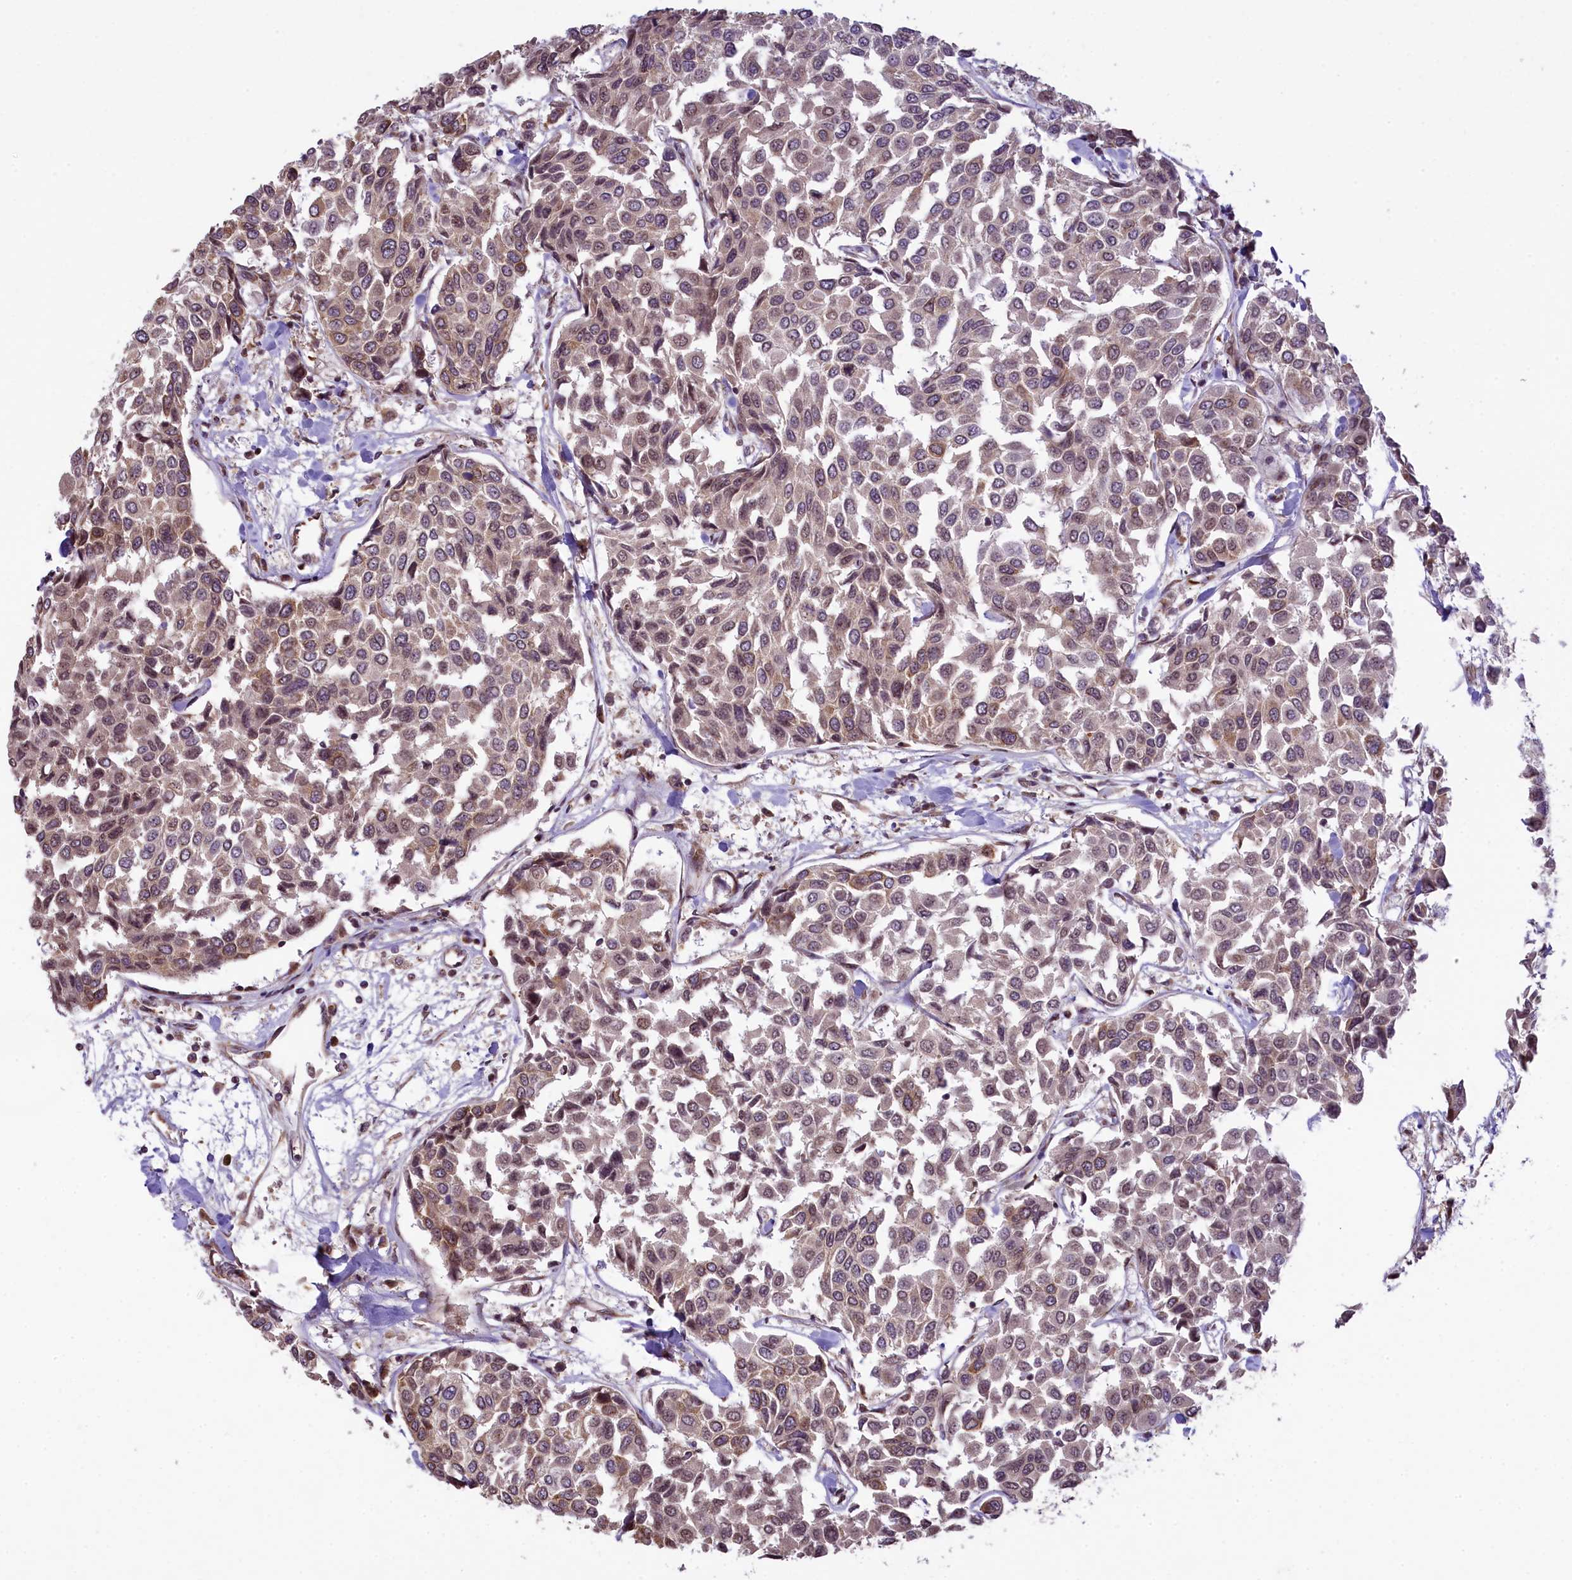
{"staining": {"intensity": "moderate", "quantity": ">75%", "location": "cytoplasmic/membranous"}, "tissue": "breast cancer", "cell_type": "Tumor cells", "image_type": "cancer", "snomed": [{"axis": "morphology", "description": "Duct carcinoma"}, {"axis": "topography", "description": "Breast"}], "caption": "IHC (DAB) staining of breast infiltrating ductal carcinoma demonstrates moderate cytoplasmic/membranous protein positivity in about >75% of tumor cells.", "gene": "RBBP8", "patient": {"sex": "female", "age": 55}}